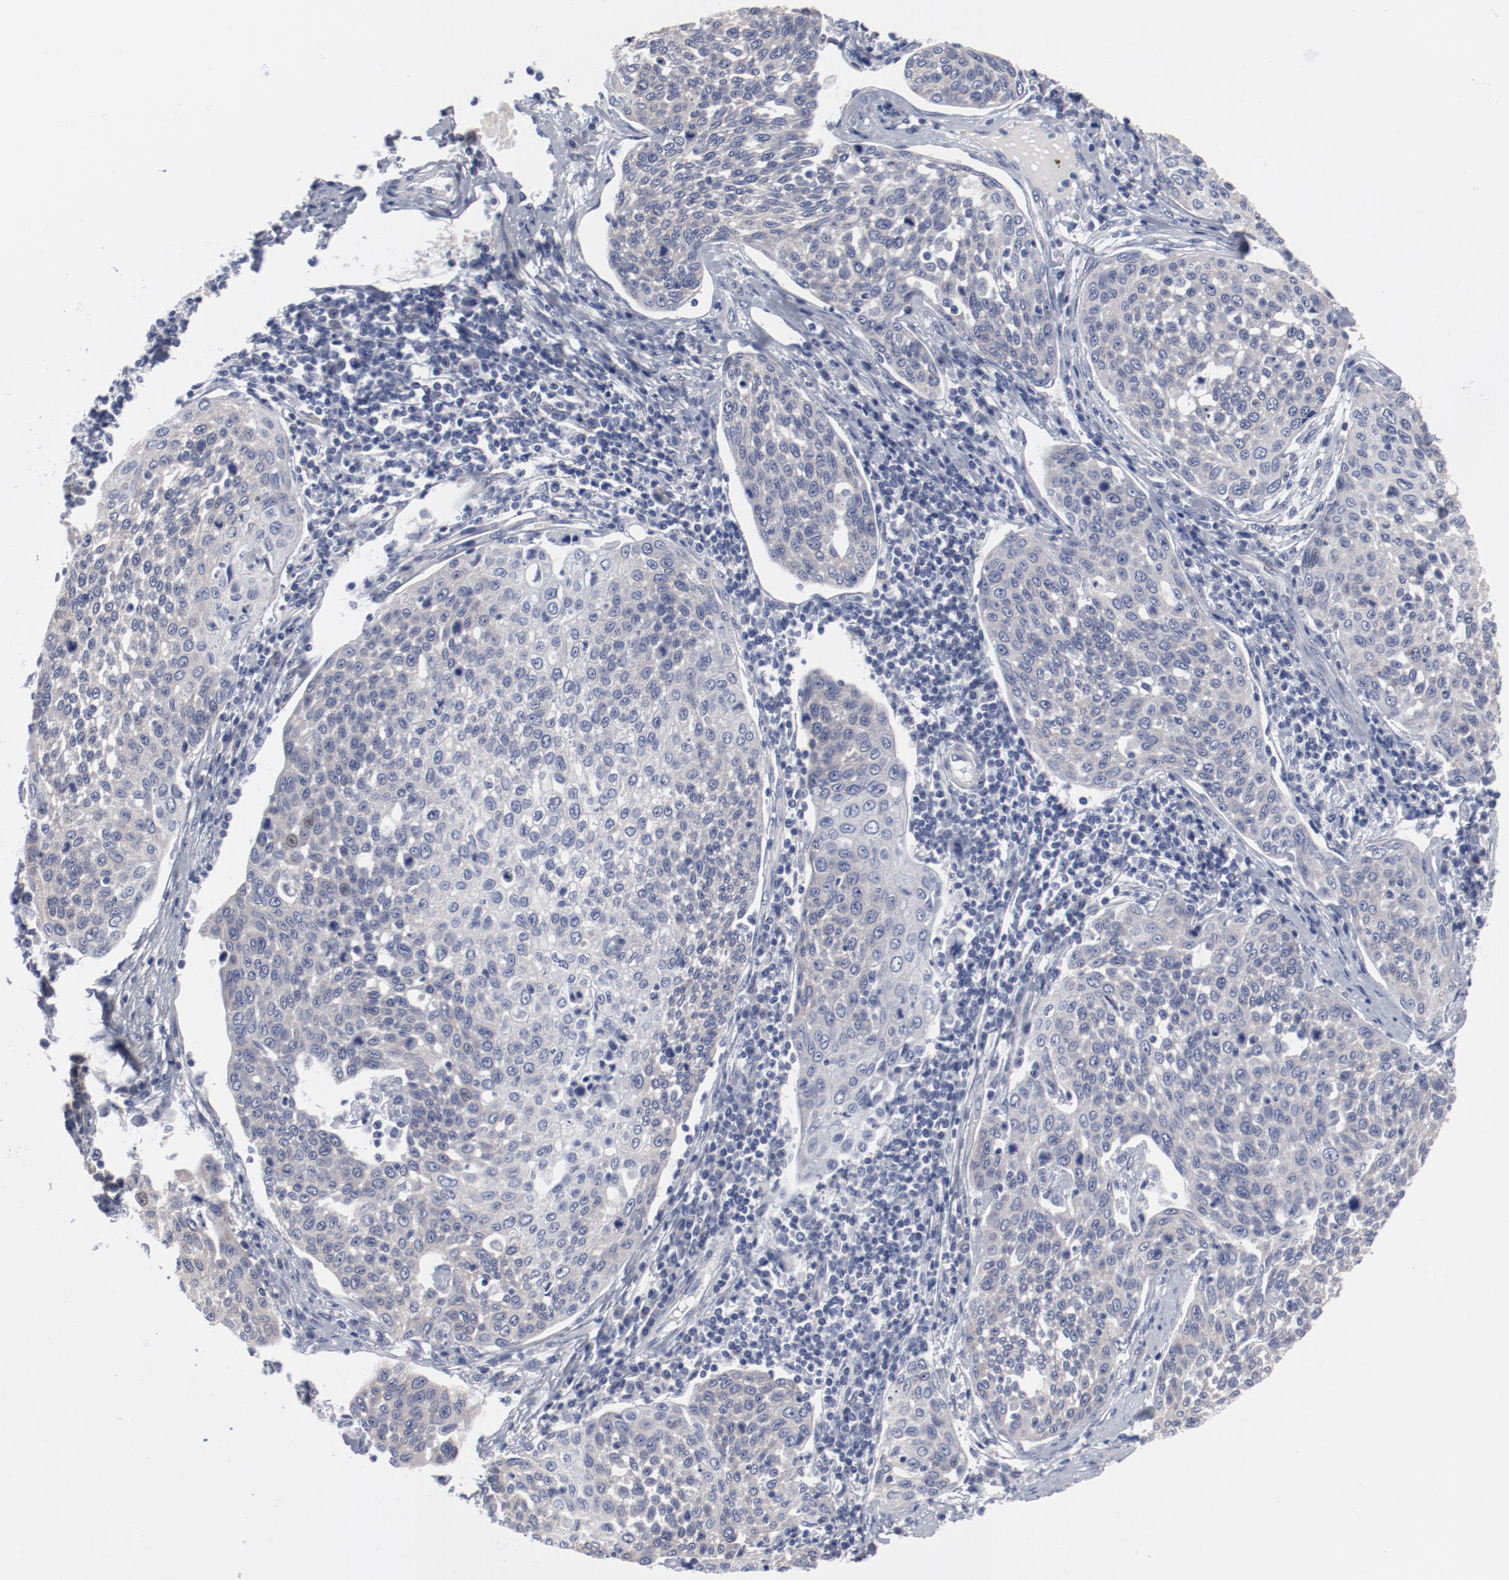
{"staining": {"intensity": "negative", "quantity": "none", "location": "none"}, "tissue": "cervical cancer", "cell_type": "Tumor cells", "image_type": "cancer", "snomed": [{"axis": "morphology", "description": "Squamous cell carcinoma, NOS"}, {"axis": "topography", "description": "Cervix"}], "caption": "Protein analysis of squamous cell carcinoma (cervical) shows no significant positivity in tumor cells.", "gene": "GPR143", "patient": {"sex": "female", "age": 34}}